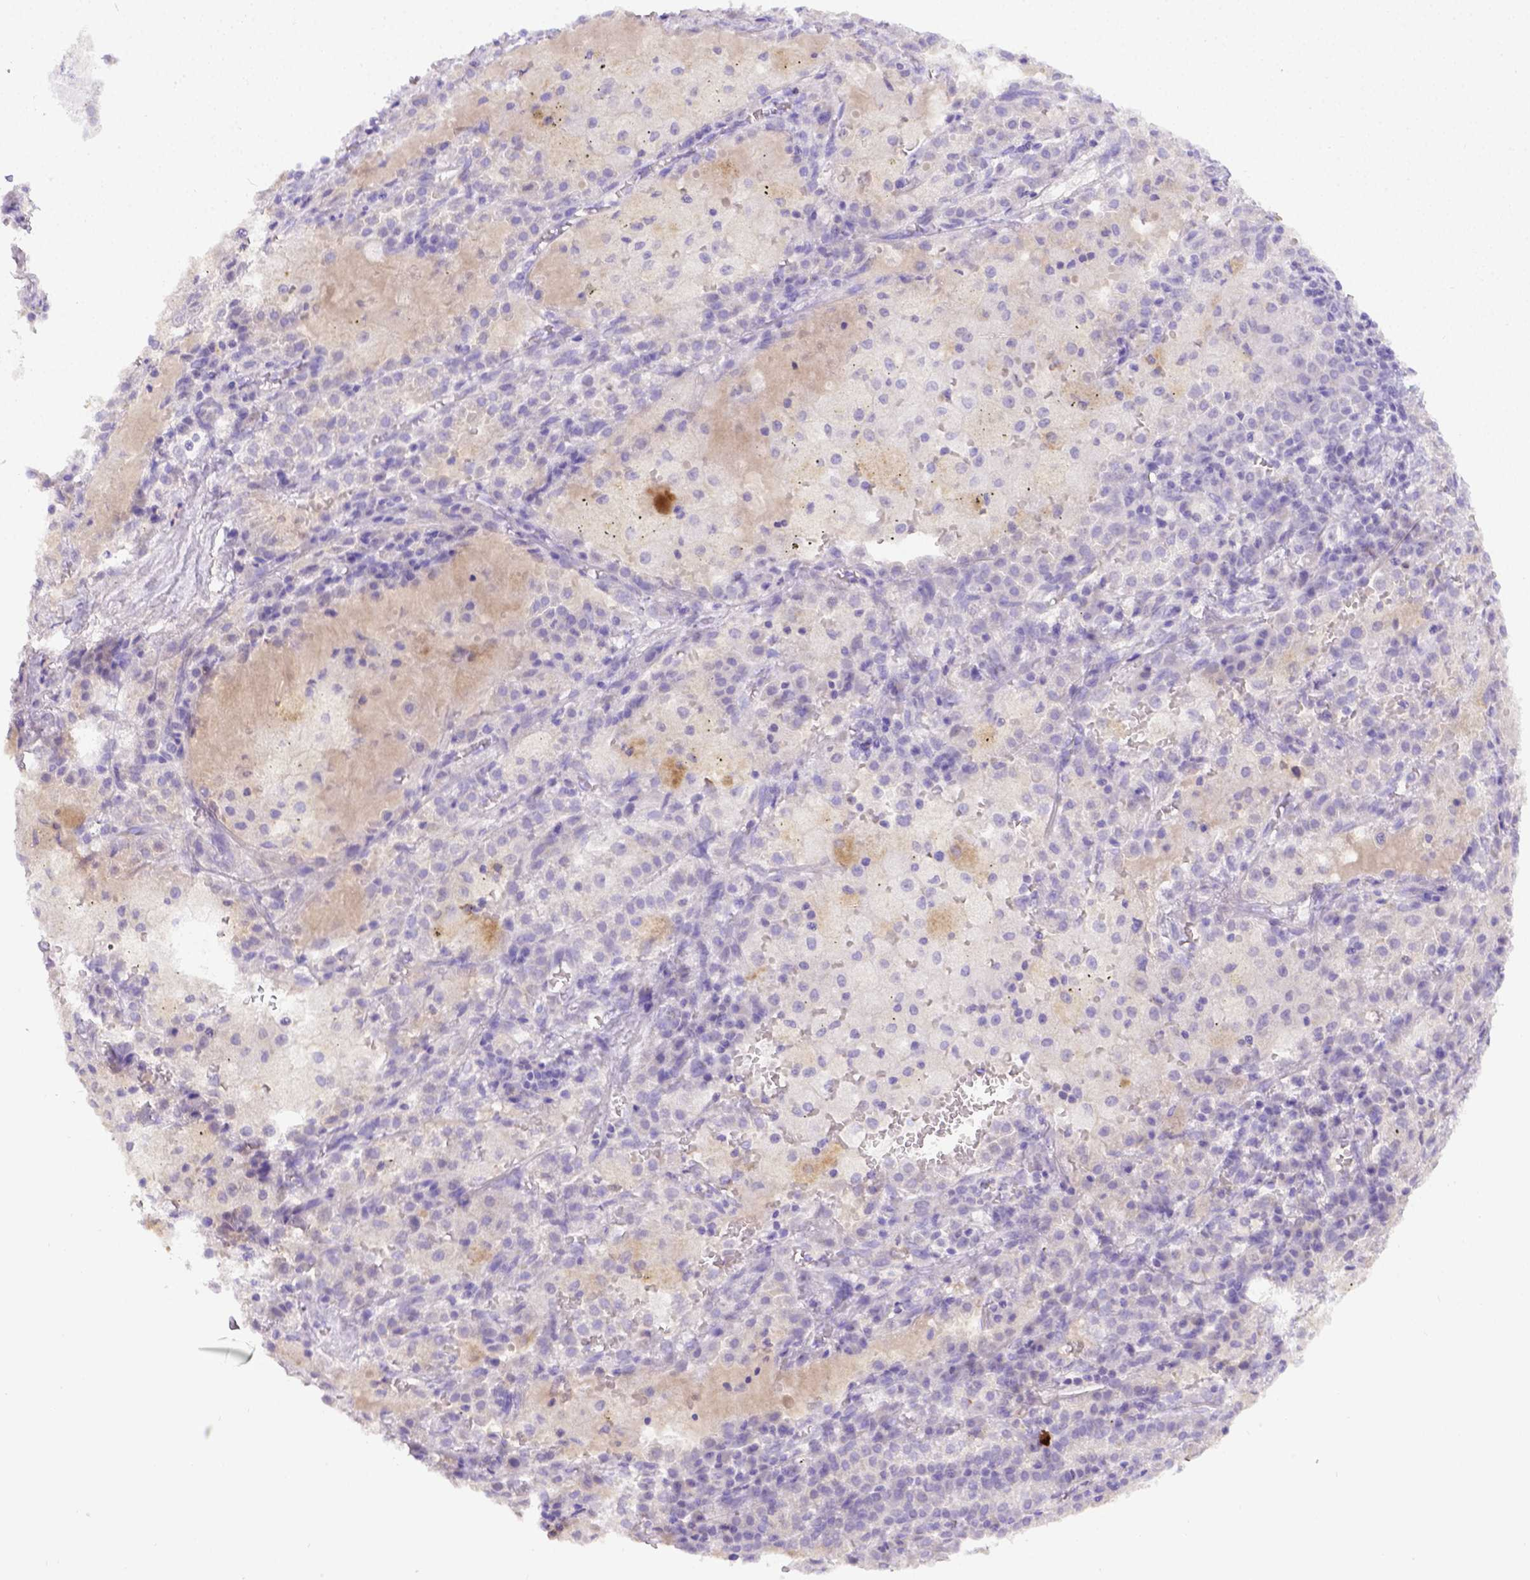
{"staining": {"intensity": "negative", "quantity": "none", "location": "none"}, "tissue": "lung cancer", "cell_type": "Tumor cells", "image_type": "cancer", "snomed": [{"axis": "morphology", "description": "Adenocarcinoma, NOS"}, {"axis": "topography", "description": "Lung"}], "caption": "Immunohistochemistry histopathology image of human lung cancer (adenocarcinoma) stained for a protein (brown), which shows no positivity in tumor cells.", "gene": "B3GAT1", "patient": {"sex": "male", "age": 57}}